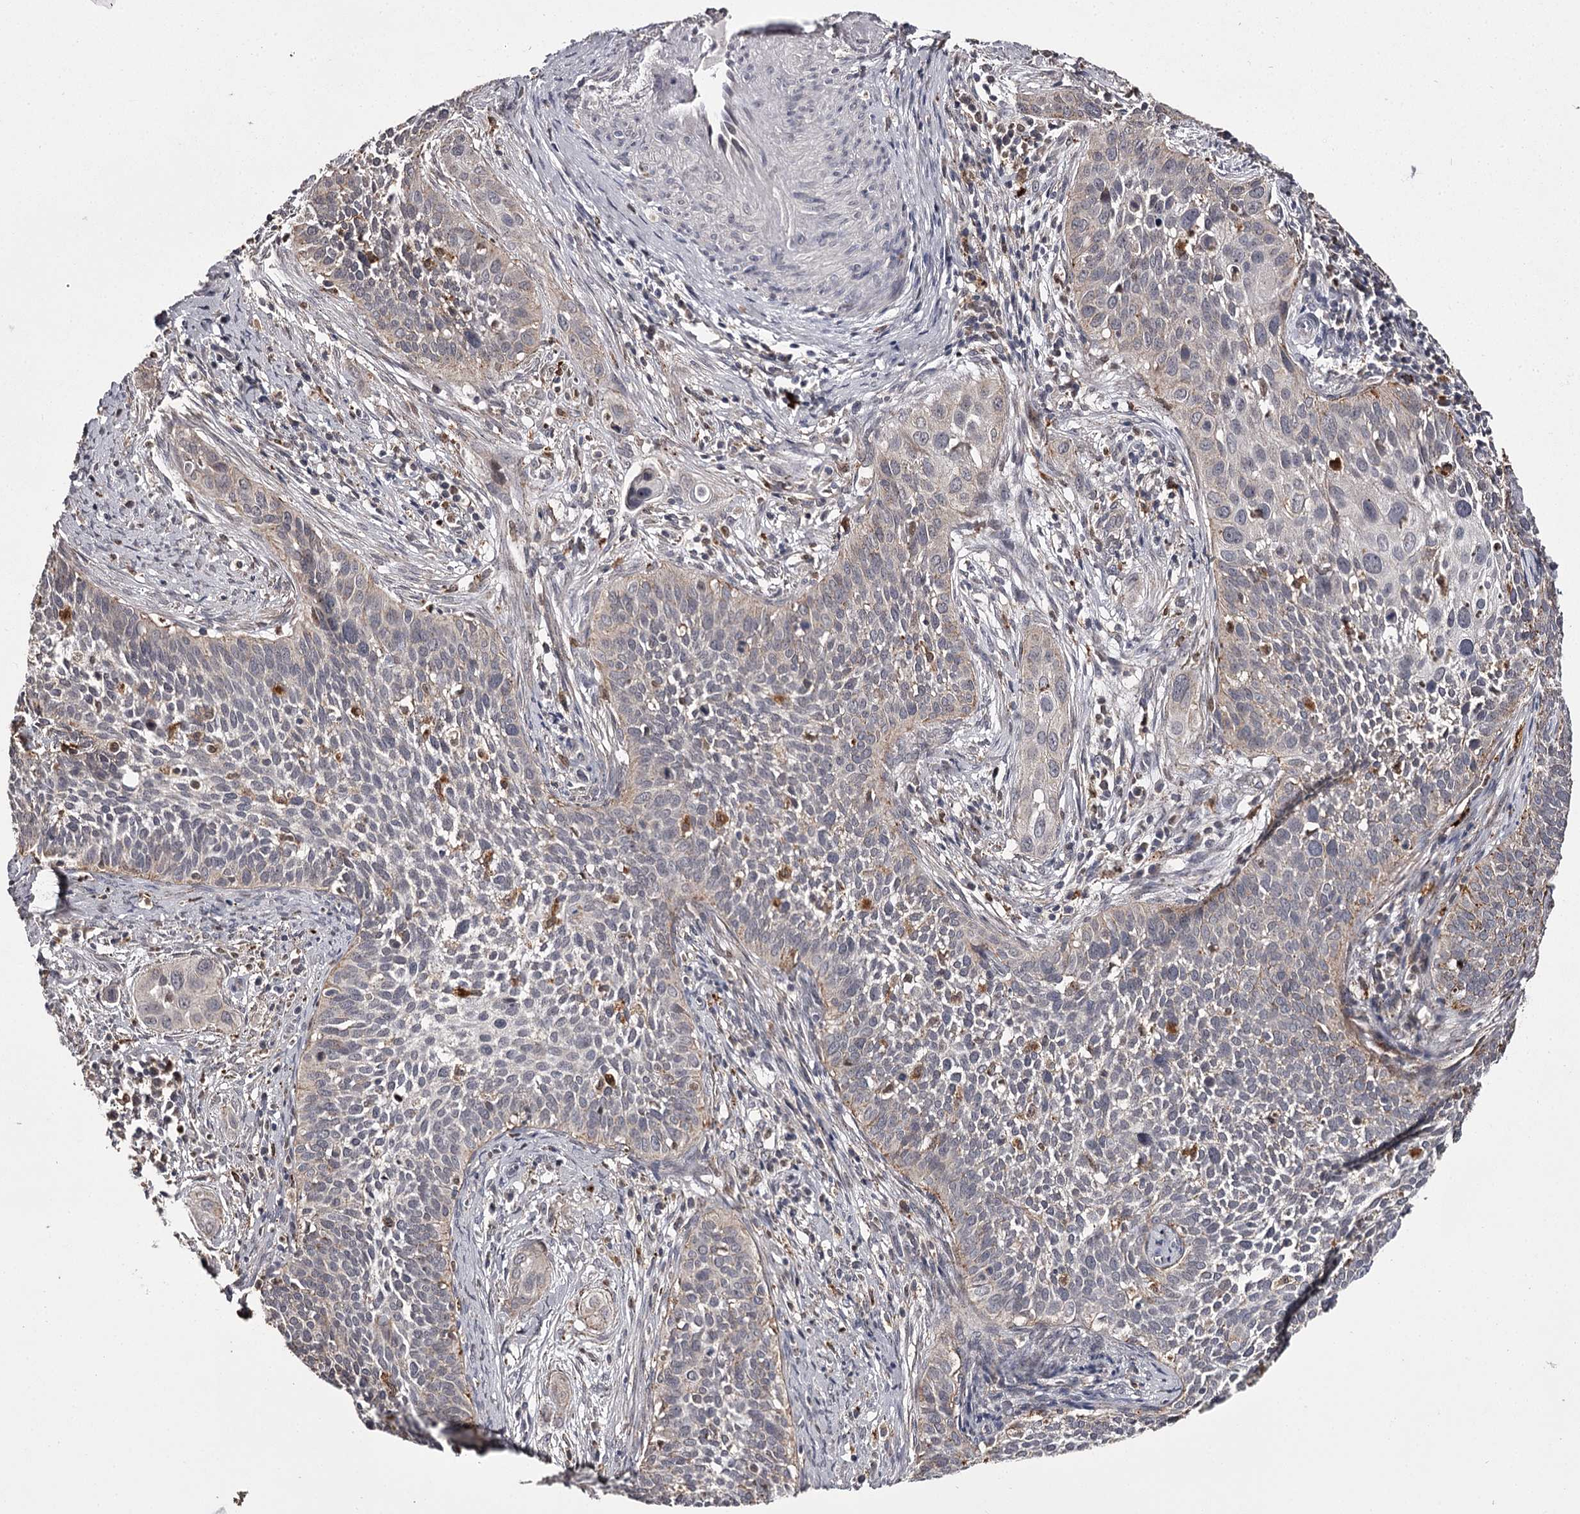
{"staining": {"intensity": "negative", "quantity": "none", "location": "none"}, "tissue": "cervical cancer", "cell_type": "Tumor cells", "image_type": "cancer", "snomed": [{"axis": "morphology", "description": "Squamous cell carcinoma, NOS"}, {"axis": "topography", "description": "Cervix"}], "caption": "High power microscopy image of an immunohistochemistry (IHC) photomicrograph of cervical squamous cell carcinoma, revealing no significant expression in tumor cells. The staining was performed using DAB to visualize the protein expression in brown, while the nuclei were stained in blue with hematoxylin (Magnification: 20x).", "gene": "SLC32A1", "patient": {"sex": "female", "age": 34}}